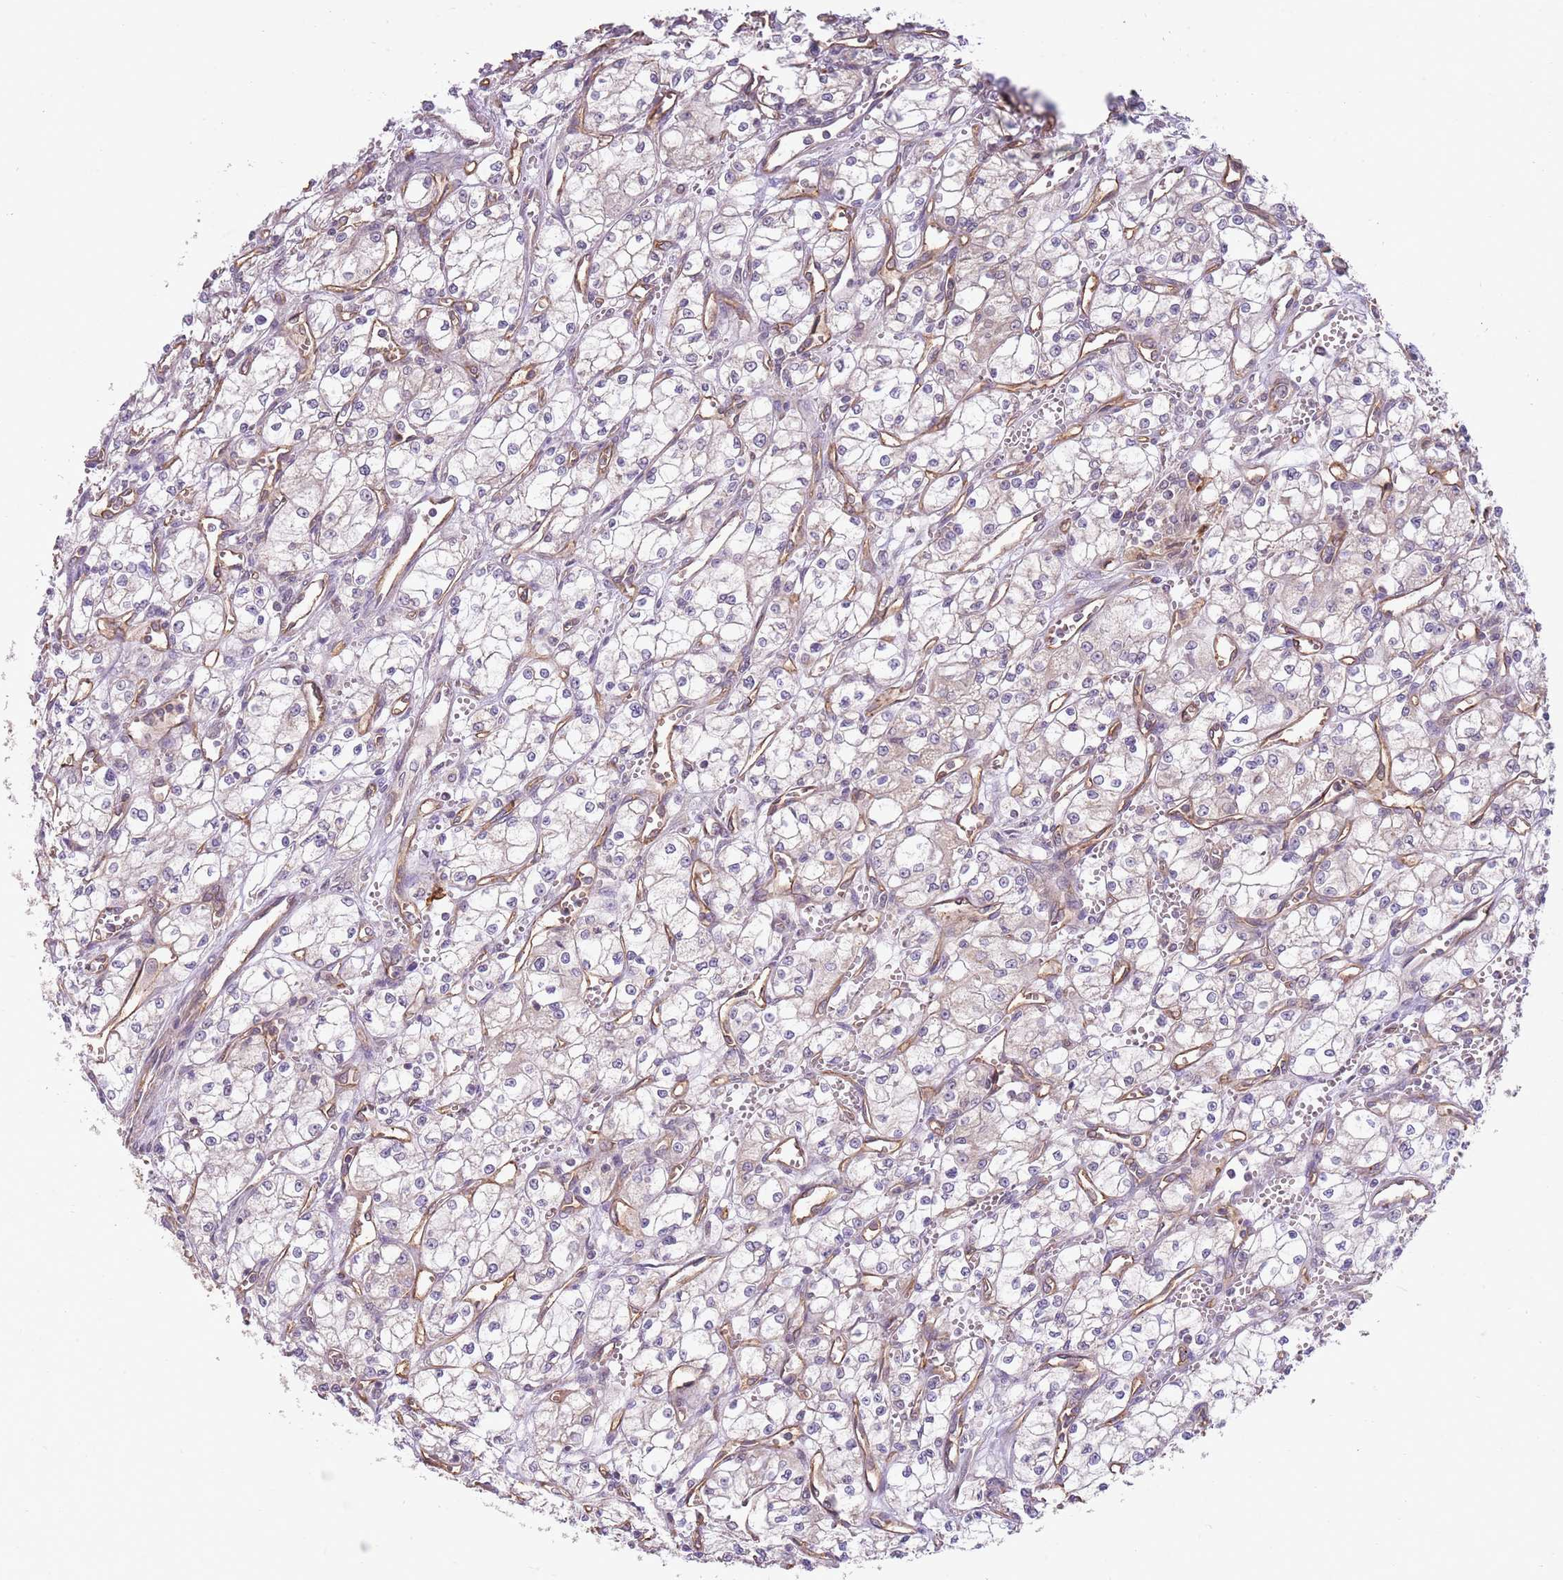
{"staining": {"intensity": "negative", "quantity": "none", "location": "none"}, "tissue": "renal cancer", "cell_type": "Tumor cells", "image_type": "cancer", "snomed": [{"axis": "morphology", "description": "Adenocarcinoma, NOS"}, {"axis": "topography", "description": "Kidney"}], "caption": "Tumor cells are negative for protein expression in human renal adenocarcinoma. (DAB IHC with hematoxylin counter stain).", "gene": "SKOR2", "patient": {"sex": "male", "age": 59}}